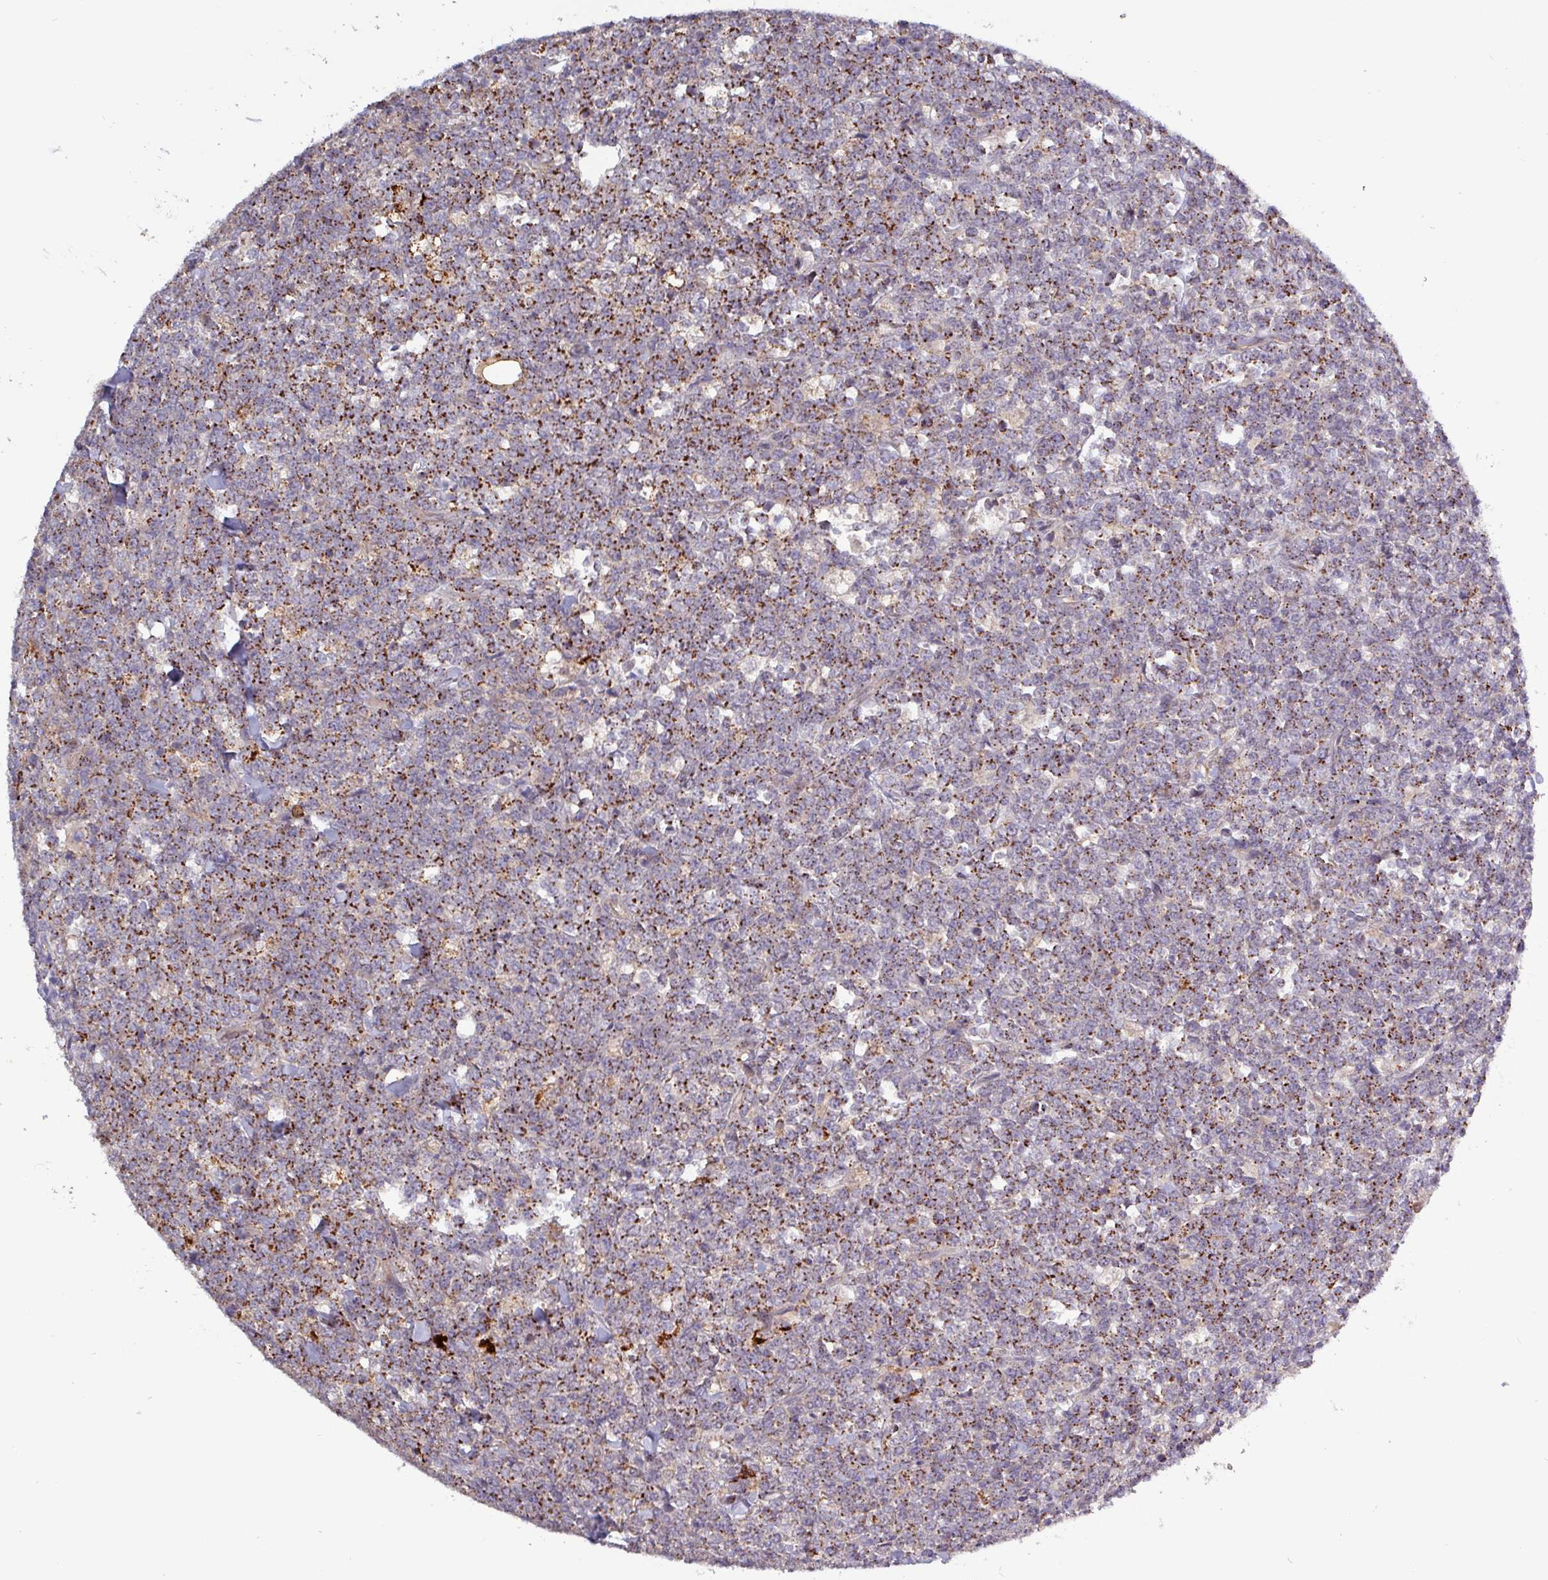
{"staining": {"intensity": "moderate", "quantity": "25%-75%", "location": "cytoplasmic/membranous"}, "tissue": "lymphoma", "cell_type": "Tumor cells", "image_type": "cancer", "snomed": [{"axis": "morphology", "description": "Malignant lymphoma, non-Hodgkin's type, High grade"}, {"axis": "topography", "description": "Small intestine"}, {"axis": "topography", "description": "Colon"}], "caption": "Immunohistochemistry (IHC) micrograph of human lymphoma stained for a protein (brown), which displays medium levels of moderate cytoplasmic/membranous positivity in approximately 25%-75% of tumor cells.", "gene": "PLIN2", "patient": {"sex": "male", "age": 8}}